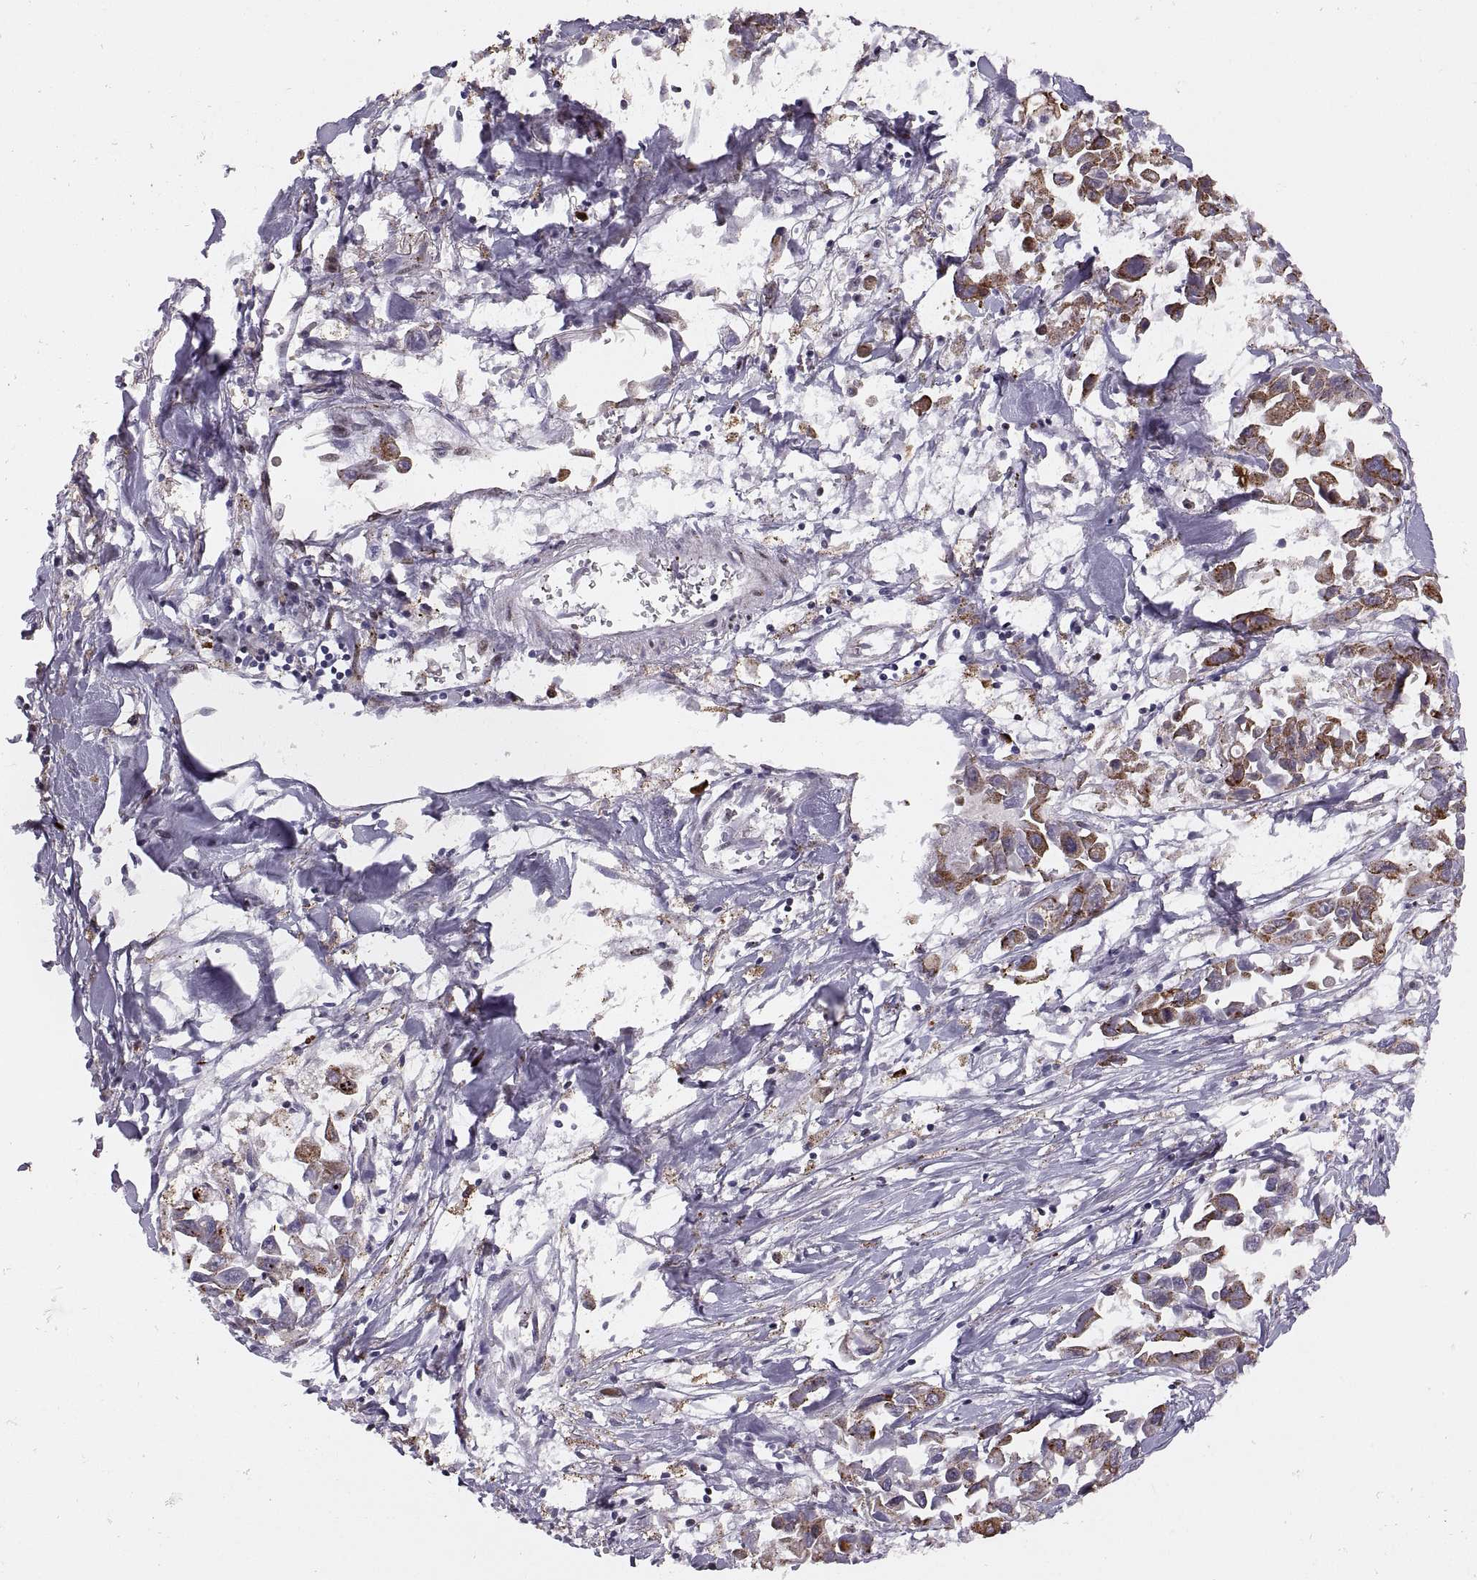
{"staining": {"intensity": "moderate", "quantity": "25%-75%", "location": "cytoplasmic/membranous"}, "tissue": "pancreatic cancer", "cell_type": "Tumor cells", "image_type": "cancer", "snomed": [{"axis": "morphology", "description": "Adenocarcinoma, NOS"}, {"axis": "topography", "description": "Pancreas"}], "caption": "Human pancreatic cancer (adenocarcinoma) stained with a brown dye shows moderate cytoplasmic/membranous positive expression in about 25%-75% of tumor cells.", "gene": "ZCCHC17", "patient": {"sex": "female", "age": 83}}